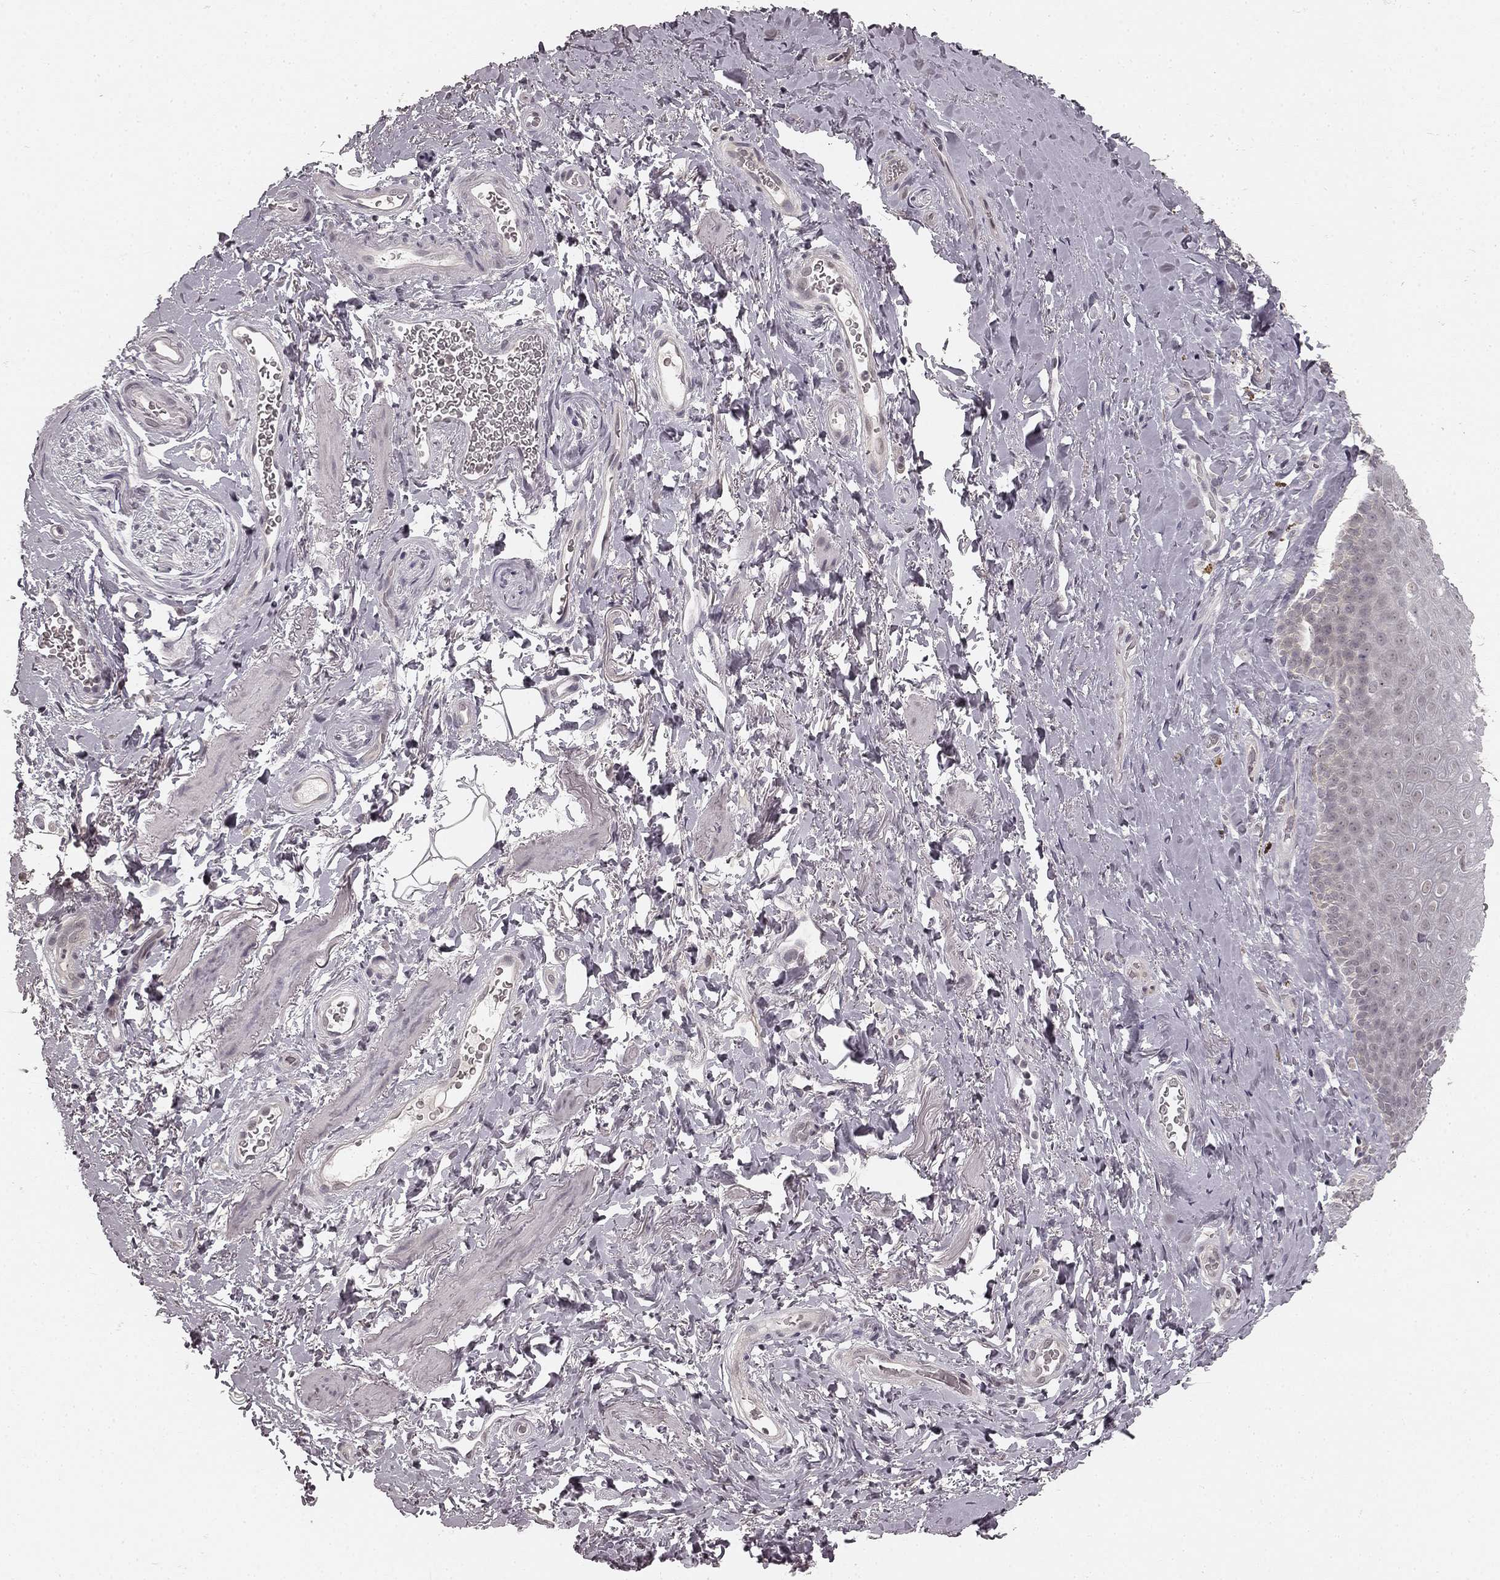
{"staining": {"intensity": "negative", "quantity": "none", "location": "none"}, "tissue": "adipose tissue", "cell_type": "Adipocytes", "image_type": "normal", "snomed": [{"axis": "morphology", "description": "Normal tissue, NOS"}, {"axis": "topography", "description": "Anal"}, {"axis": "topography", "description": "Peripheral nerve tissue"}], "caption": "Immunohistochemistry of normal human adipose tissue displays no staining in adipocytes.", "gene": "HCN4", "patient": {"sex": "male", "age": 53}}